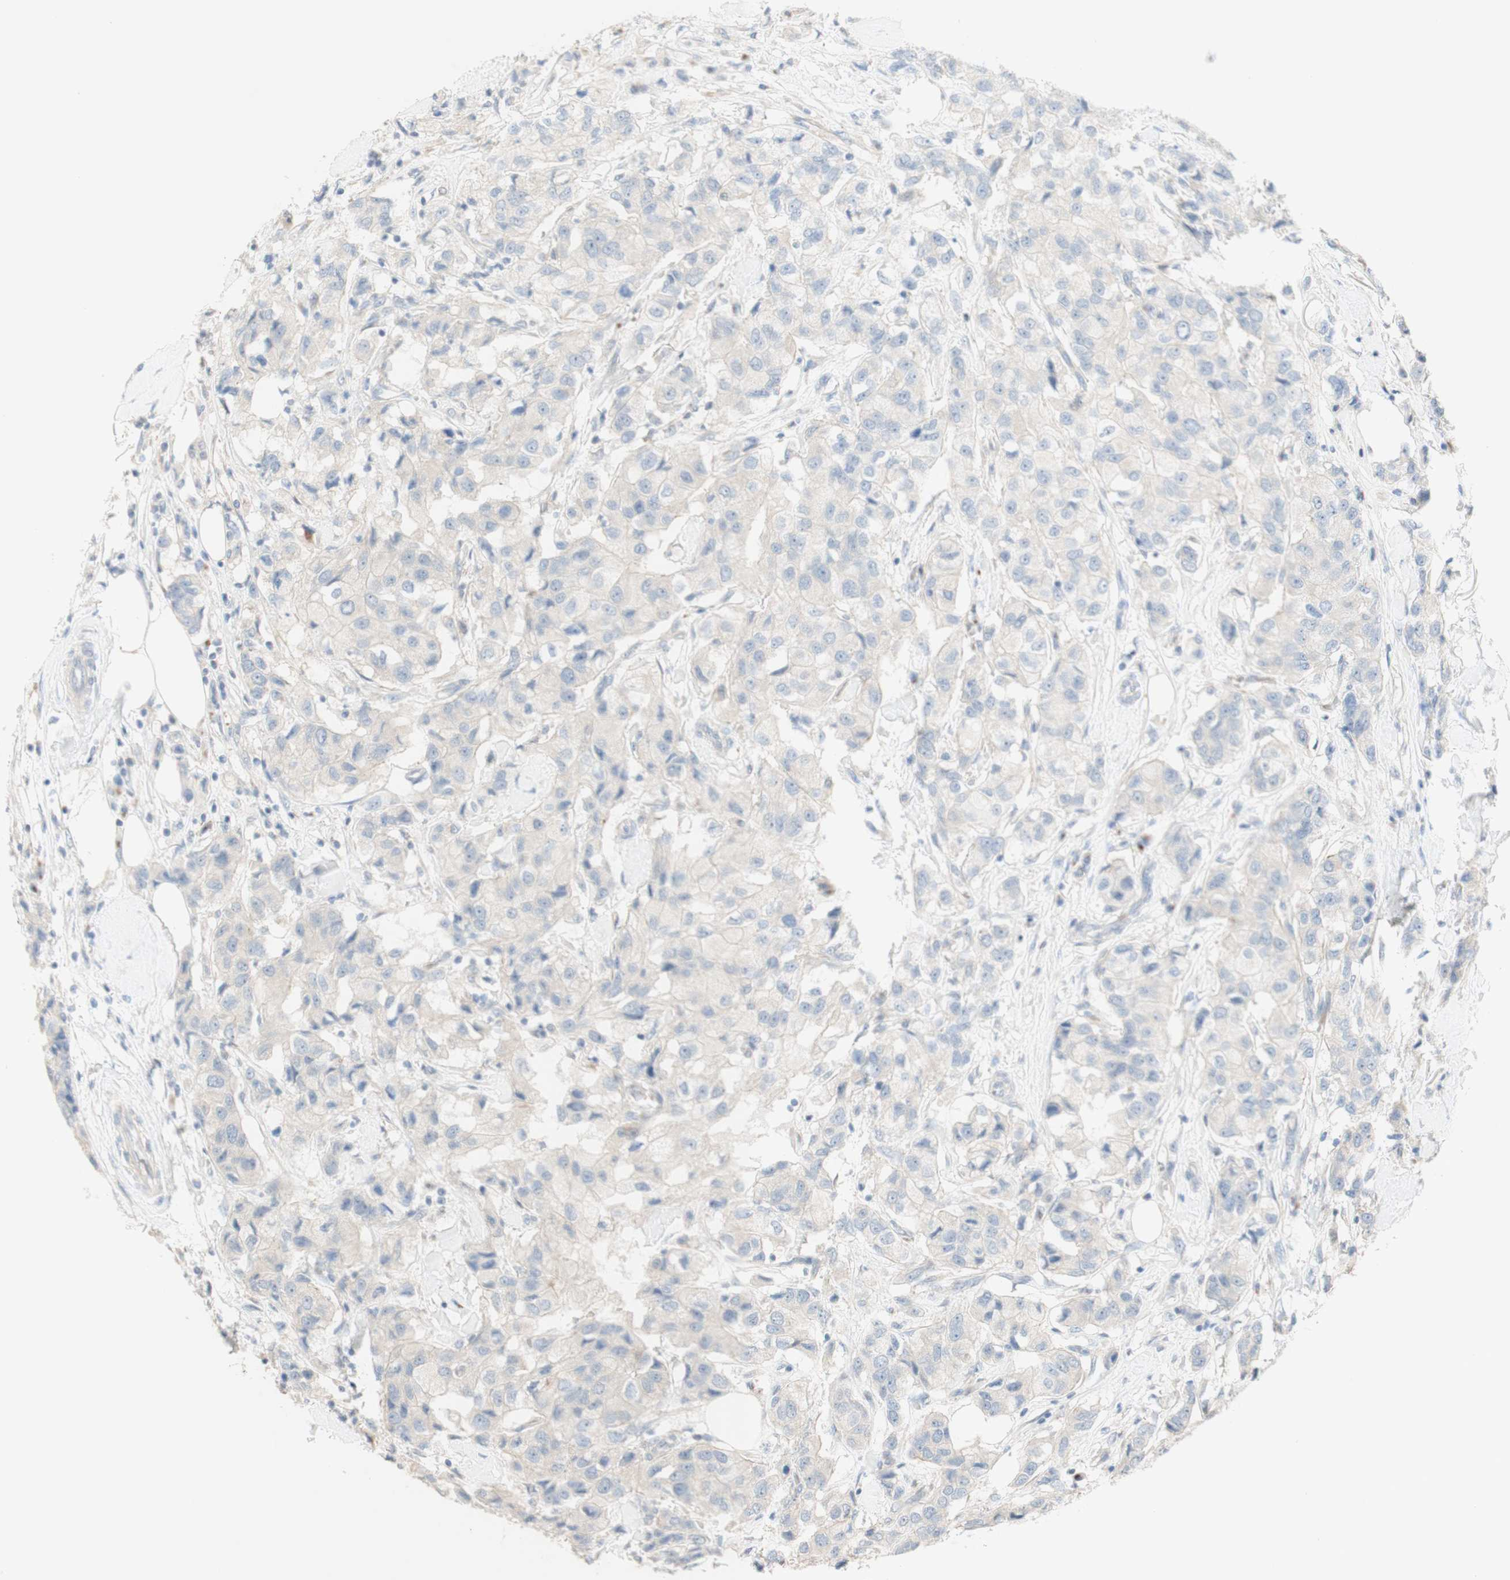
{"staining": {"intensity": "negative", "quantity": "none", "location": "none"}, "tissue": "breast cancer", "cell_type": "Tumor cells", "image_type": "cancer", "snomed": [{"axis": "morphology", "description": "Duct carcinoma"}, {"axis": "topography", "description": "Breast"}], "caption": "This histopathology image is of infiltrating ductal carcinoma (breast) stained with immunohistochemistry to label a protein in brown with the nuclei are counter-stained blue. There is no positivity in tumor cells.", "gene": "MANEA", "patient": {"sex": "female", "age": 80}}